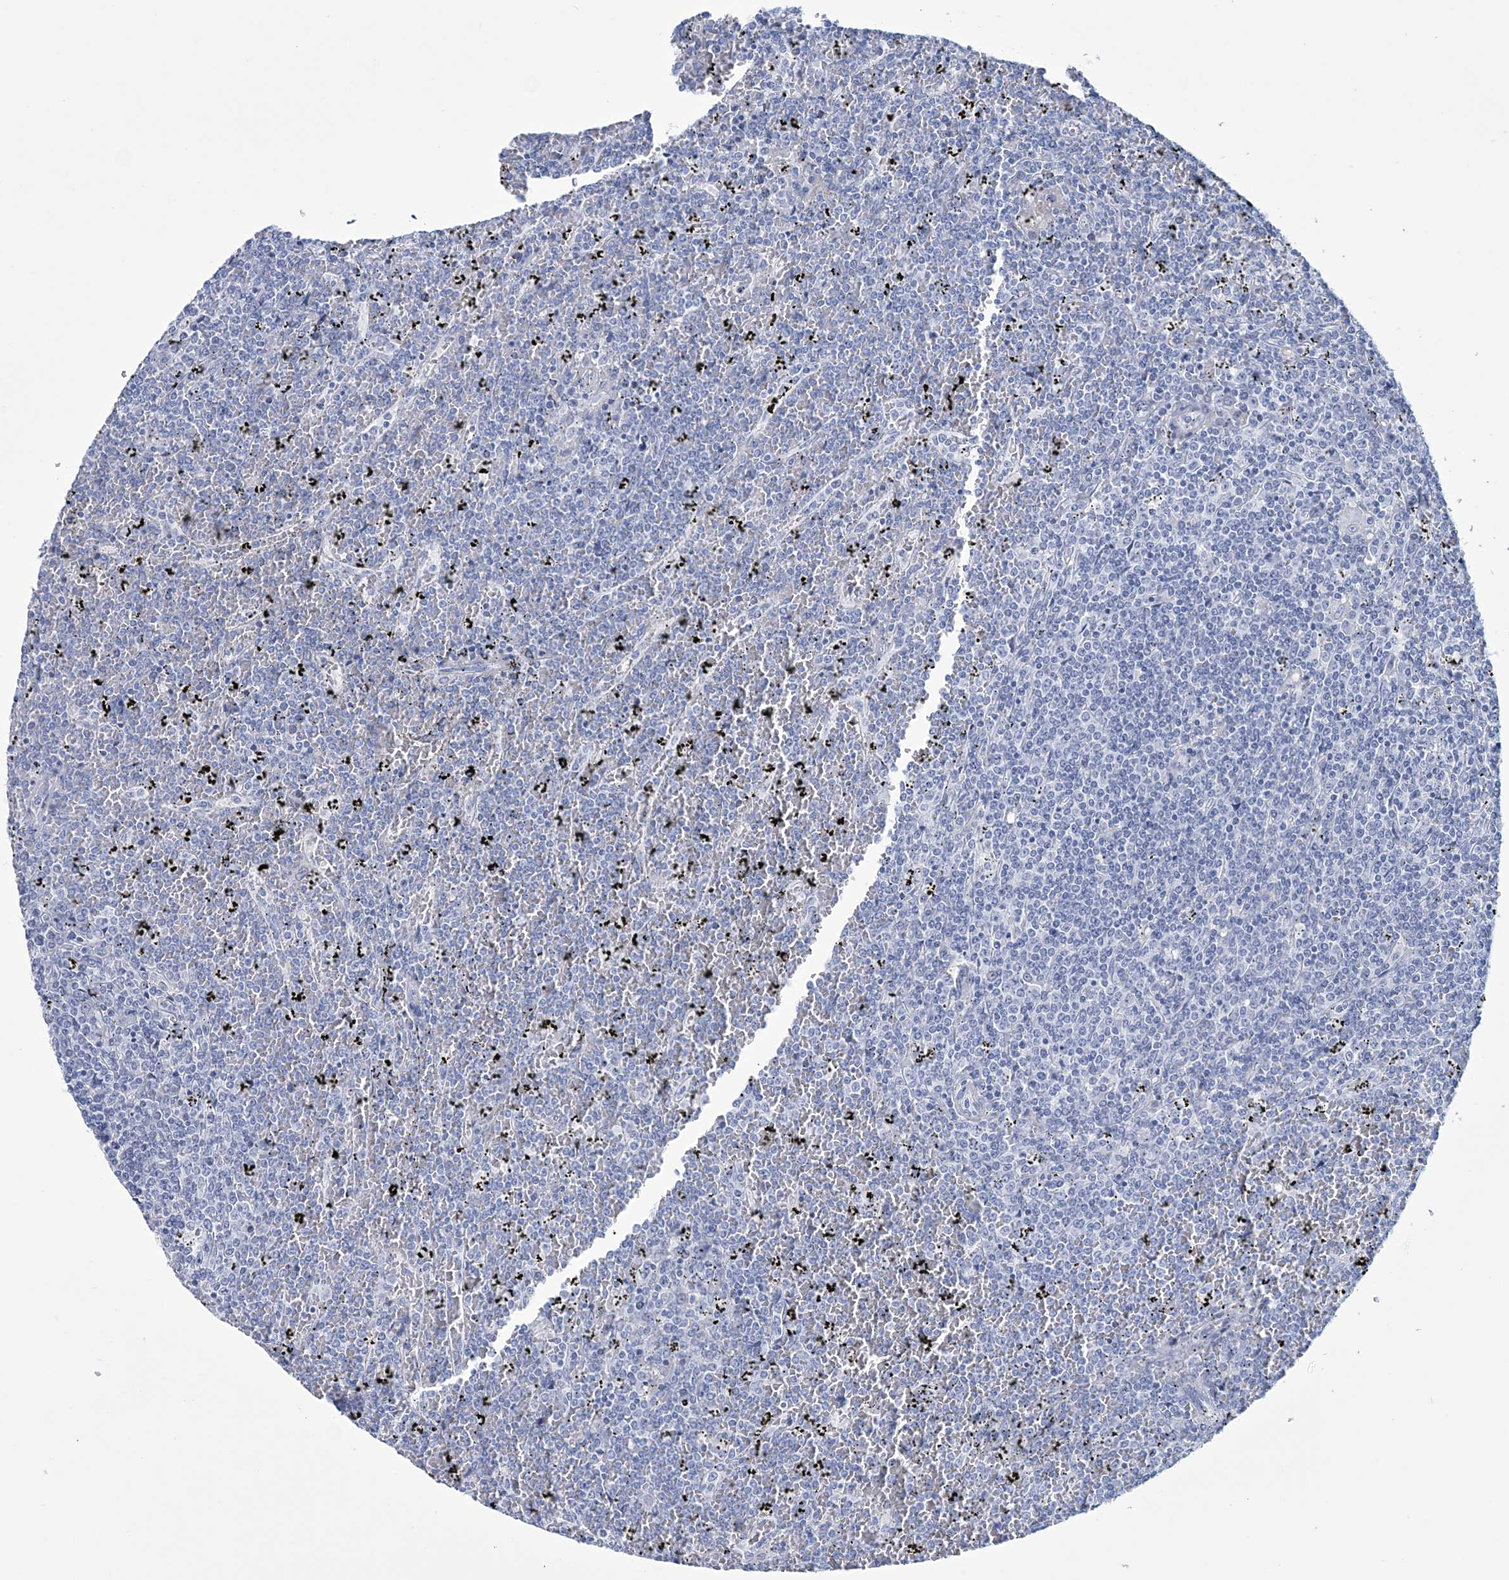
{"staining": {"intensity": "negative", "quantity": "none", "location": "none"}, "tissue": "lymphoma", "cell_type": "Tumor cells", "image_type": "cancer", "snomed": [{"axis": "morphology", "description": "Malignant lymphoma, non-Hodgkin's type, Low grade"}, {"axis": "topography", "description": "Spleen"}], "caption": "IHC image of human low-grade malignant lymphoma, non-Hodgkin's type stained for a protein (brown), which demonstrates no staining in tumor cells.", "gene": "DPCD", "patient": {"sex": "female", "age": 19}}